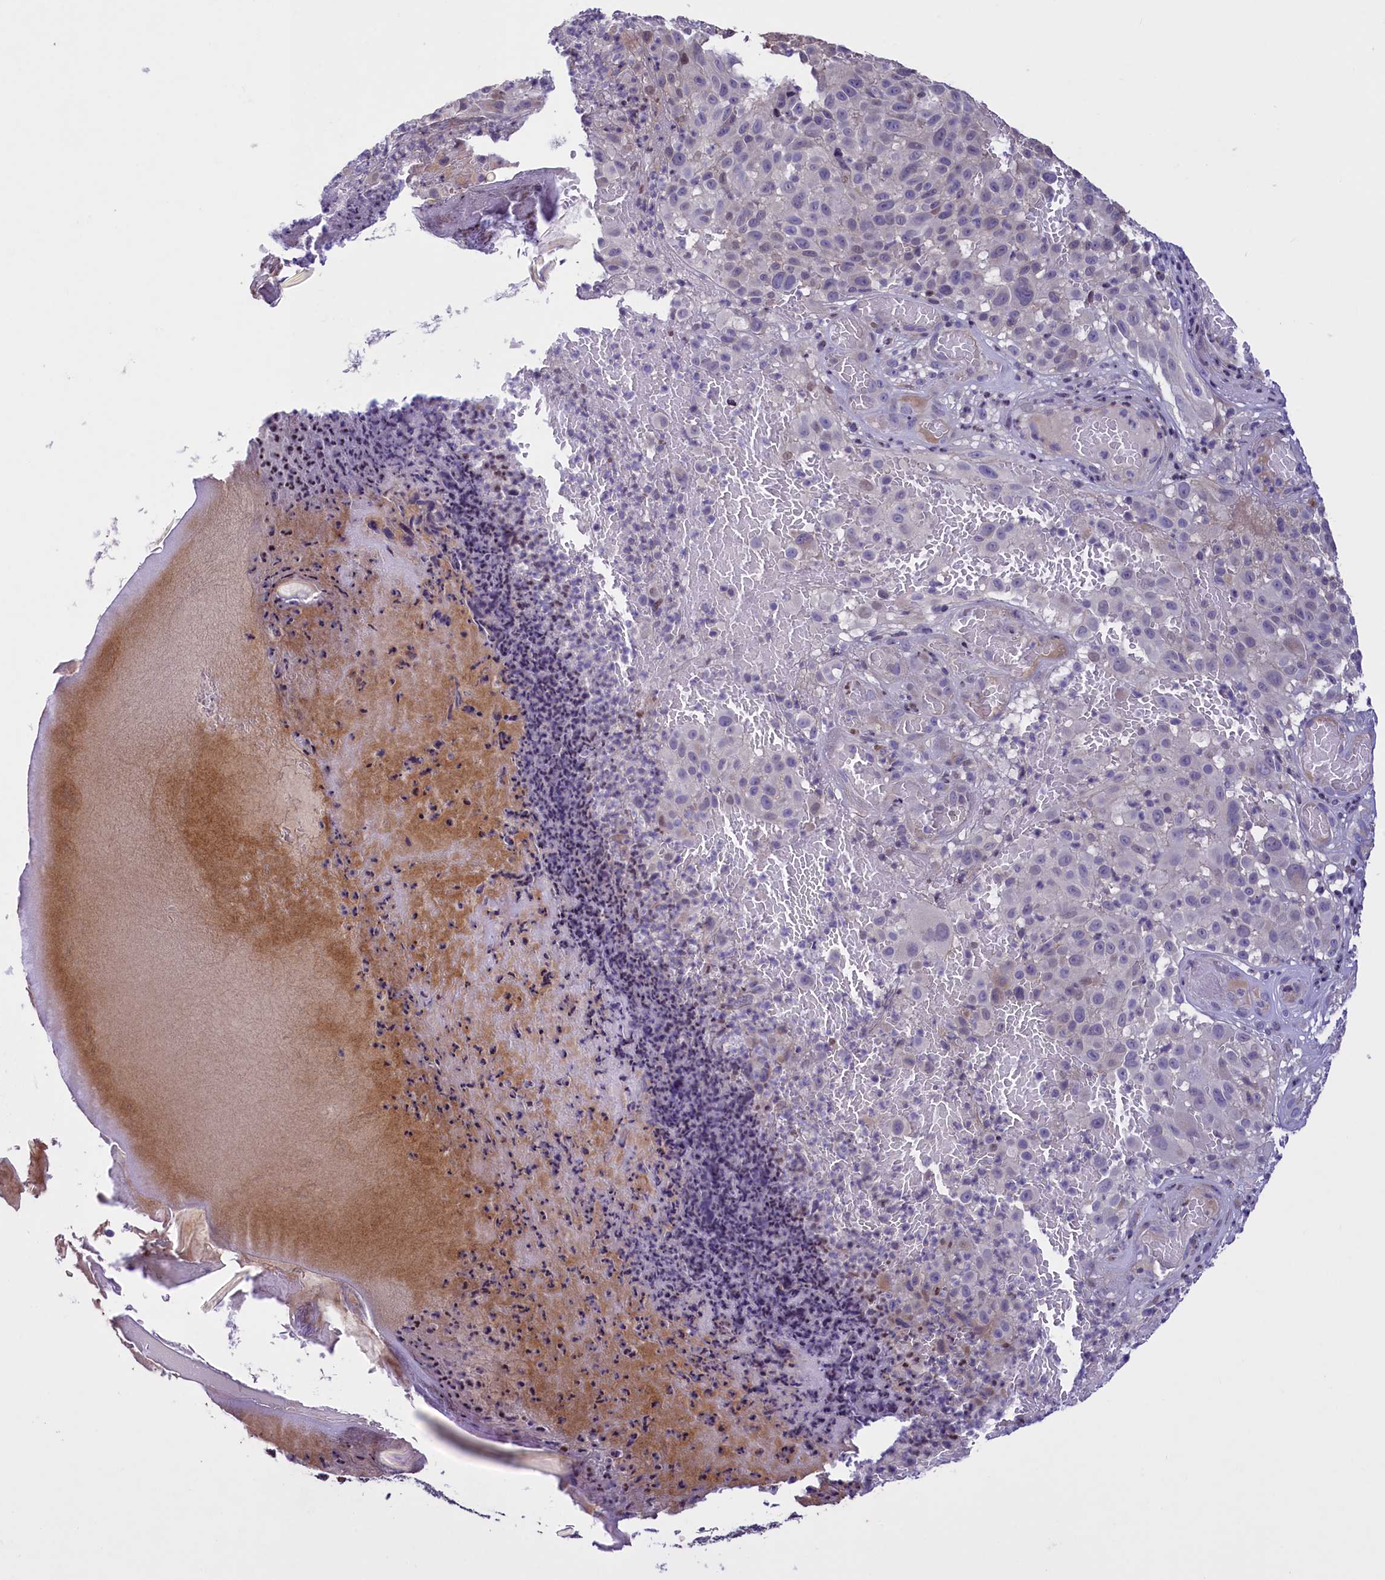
{"staining": {"intensity": "negative", "quantity": "none", "location": "none"}, "tissue": "melanoma", "cell_type": "Tumor cells", "image_type": "cancer", "snomed": [{"axis": "morphology", "description": "Malignant melanoma, NOS"}, {"axis": "topography", "description": "Skin"}], "caption": "Immunohistochemistry (IHC) micrograph of human melanoma stained for a protein (brown), which demonstrates no positivity in tumor cells.", "gene": "MAN2C1", "patient": {"sex": "male", "age": 83}}